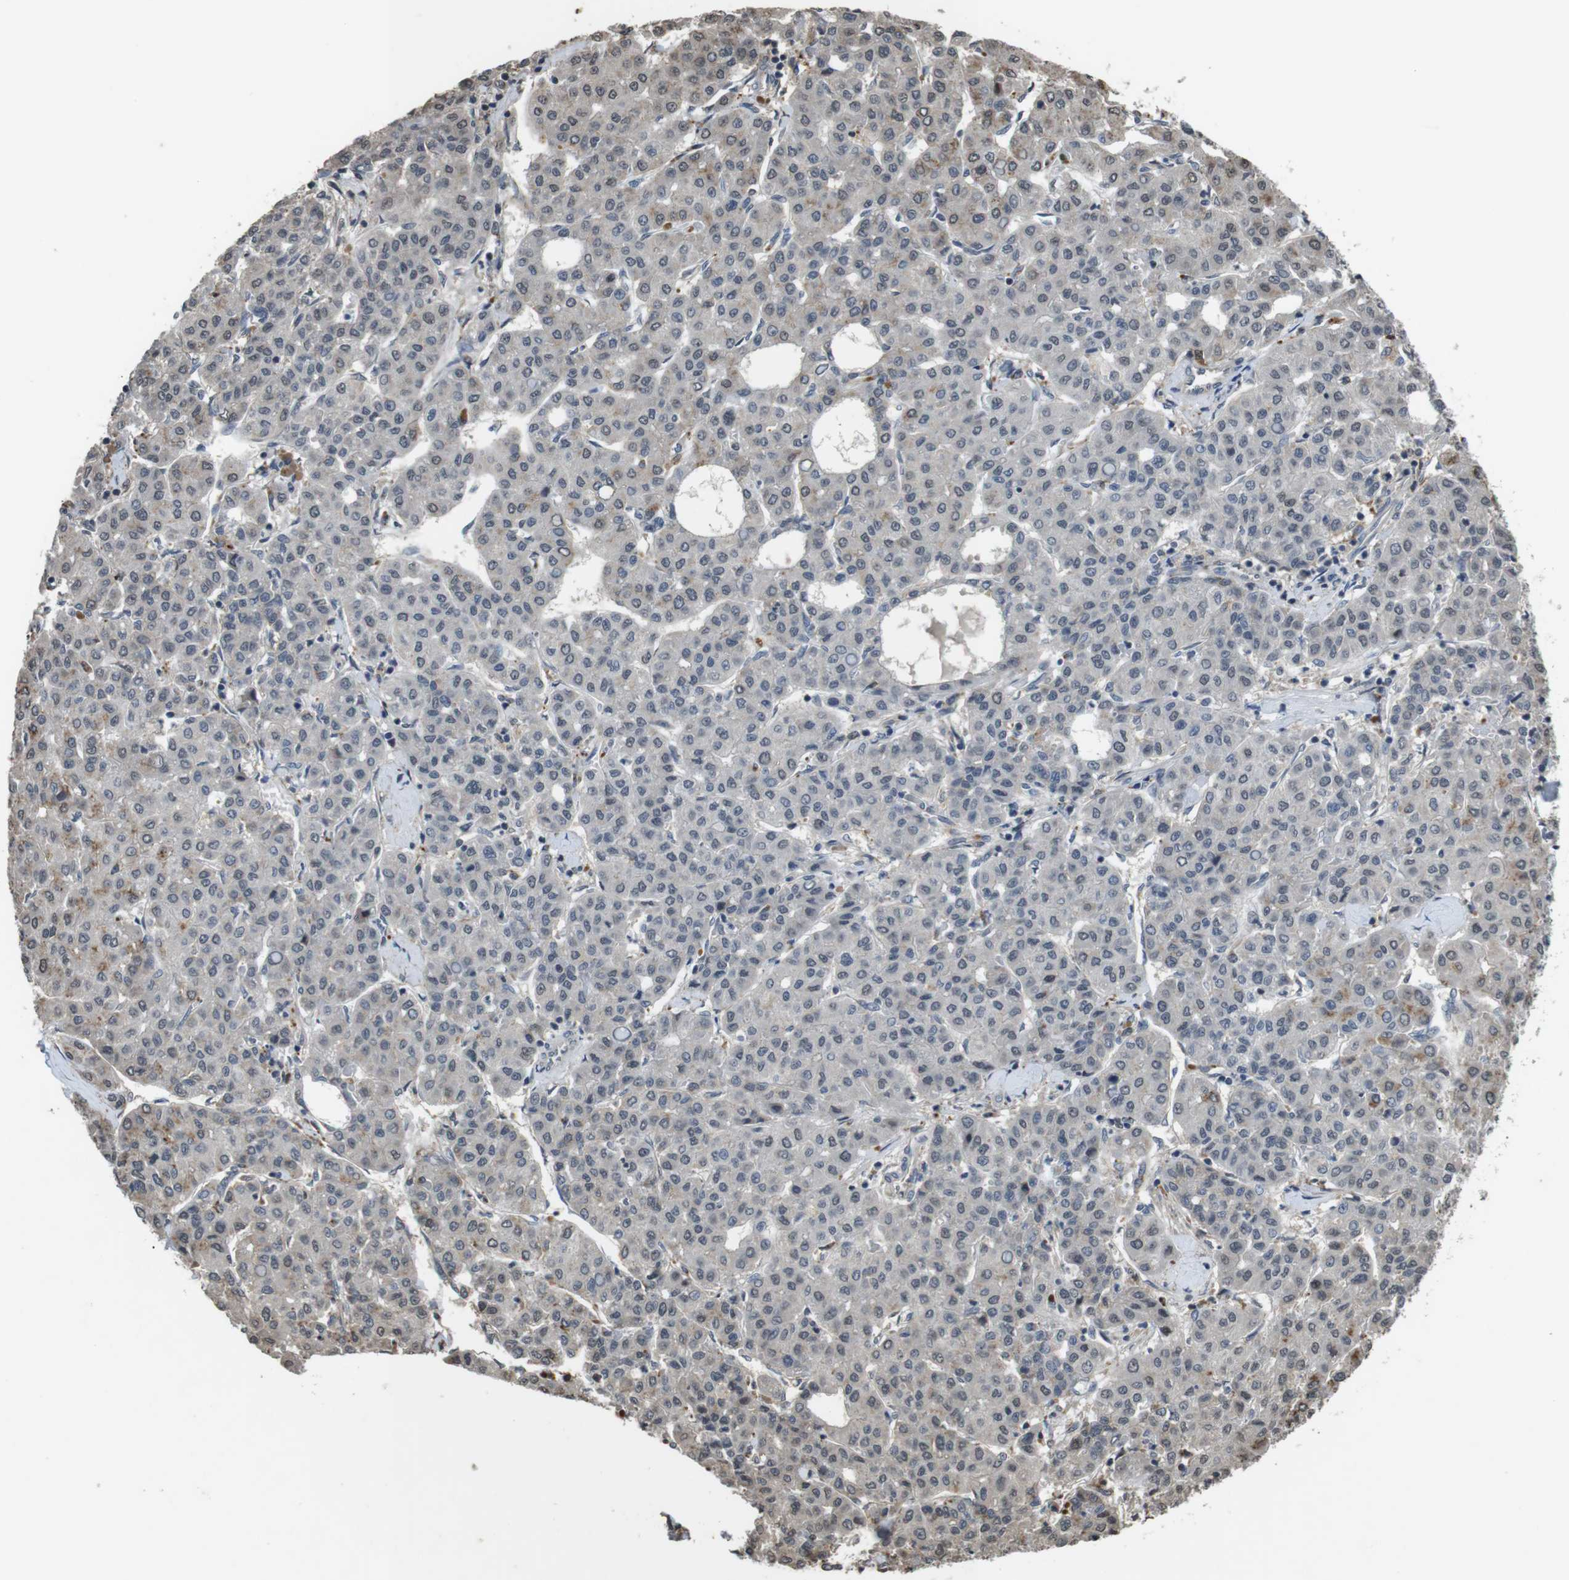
{"staining": {"intensity": "negative", "quantity": "none", "location": "none"}, "tissue": "liver cancer", "cell_type": "Tumor cells", "image_type": "cancer", "snomed": [{"axis": "morphology", "description": "Carcinoma, Hepatocellular, NOS"}, {"axis": "topography", "description": "Liver"}], "caption": "Image shows no significant protein staining in tumor cells of liver cancer (hepatocellular carcinoma). (Immunohistochemistry (ihc), brightfield microscopy, high magnification).", "gene": "FZD10", "patient": {"sex": "male", "age": 65}}